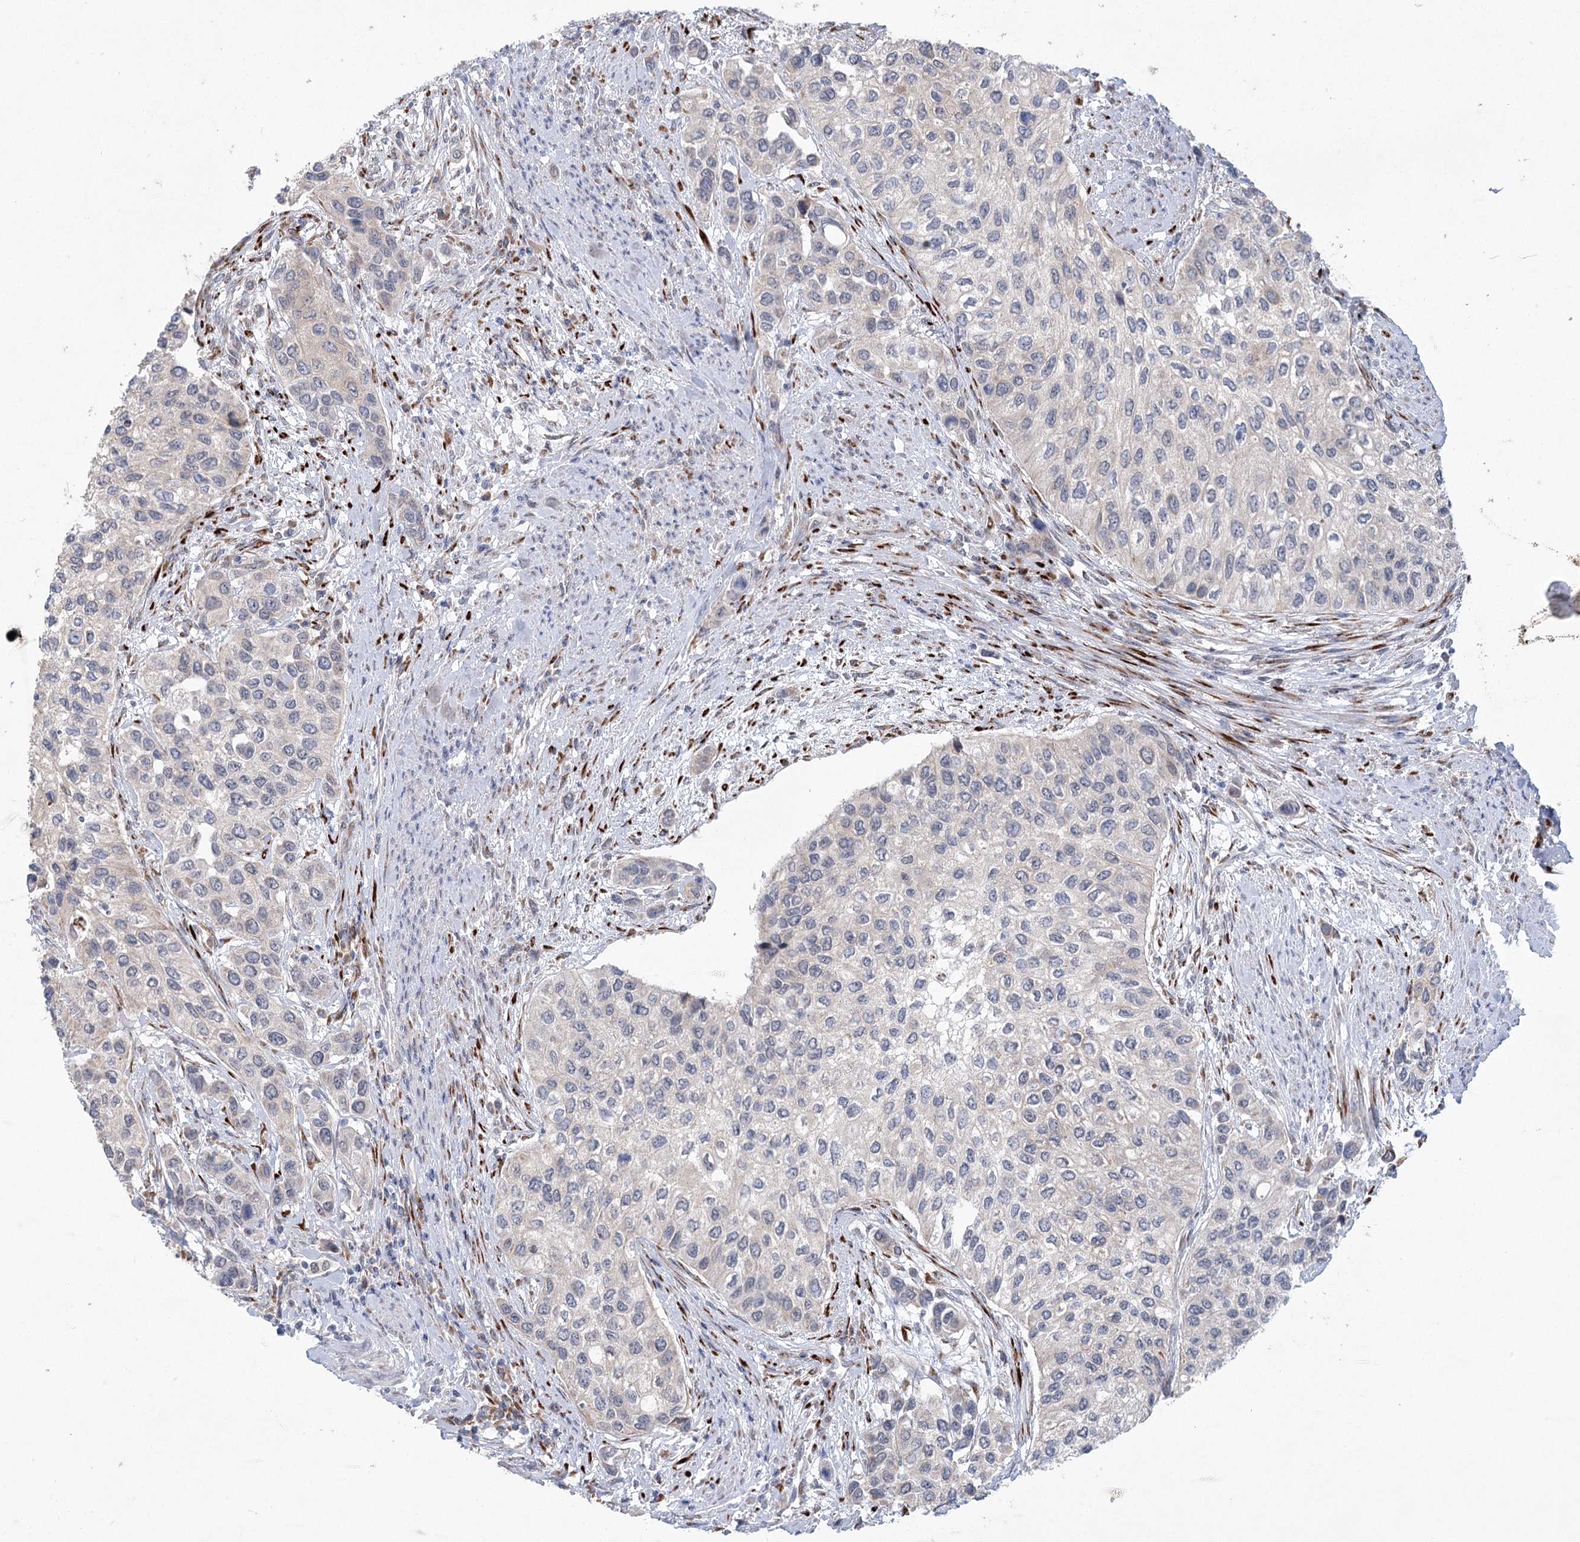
{"staining": {"intensity": "negative", "quantity": "none", "location": "none"}, "tissue": "urothelial cancer", "cell_type": "Tumor cells", "image_type": "cancer", "snomed": [{"axis": "morphology", "description": "Normal tissue, NOS"}, {"axis": "morphology", "description": "Urothelial carcinoma, High grade"}, {"axis": "topography", "description": "Vascular tissue"}, {"axis": "topography", "description": "Urinary bladder"}], "caption": "High power microscopy image of an immunohistochemistry image of urothelial cancer, revealing no significant expression in tumor cells.", "gene": "GCNT4", "patient": {"sex": "female", "age": 56}}